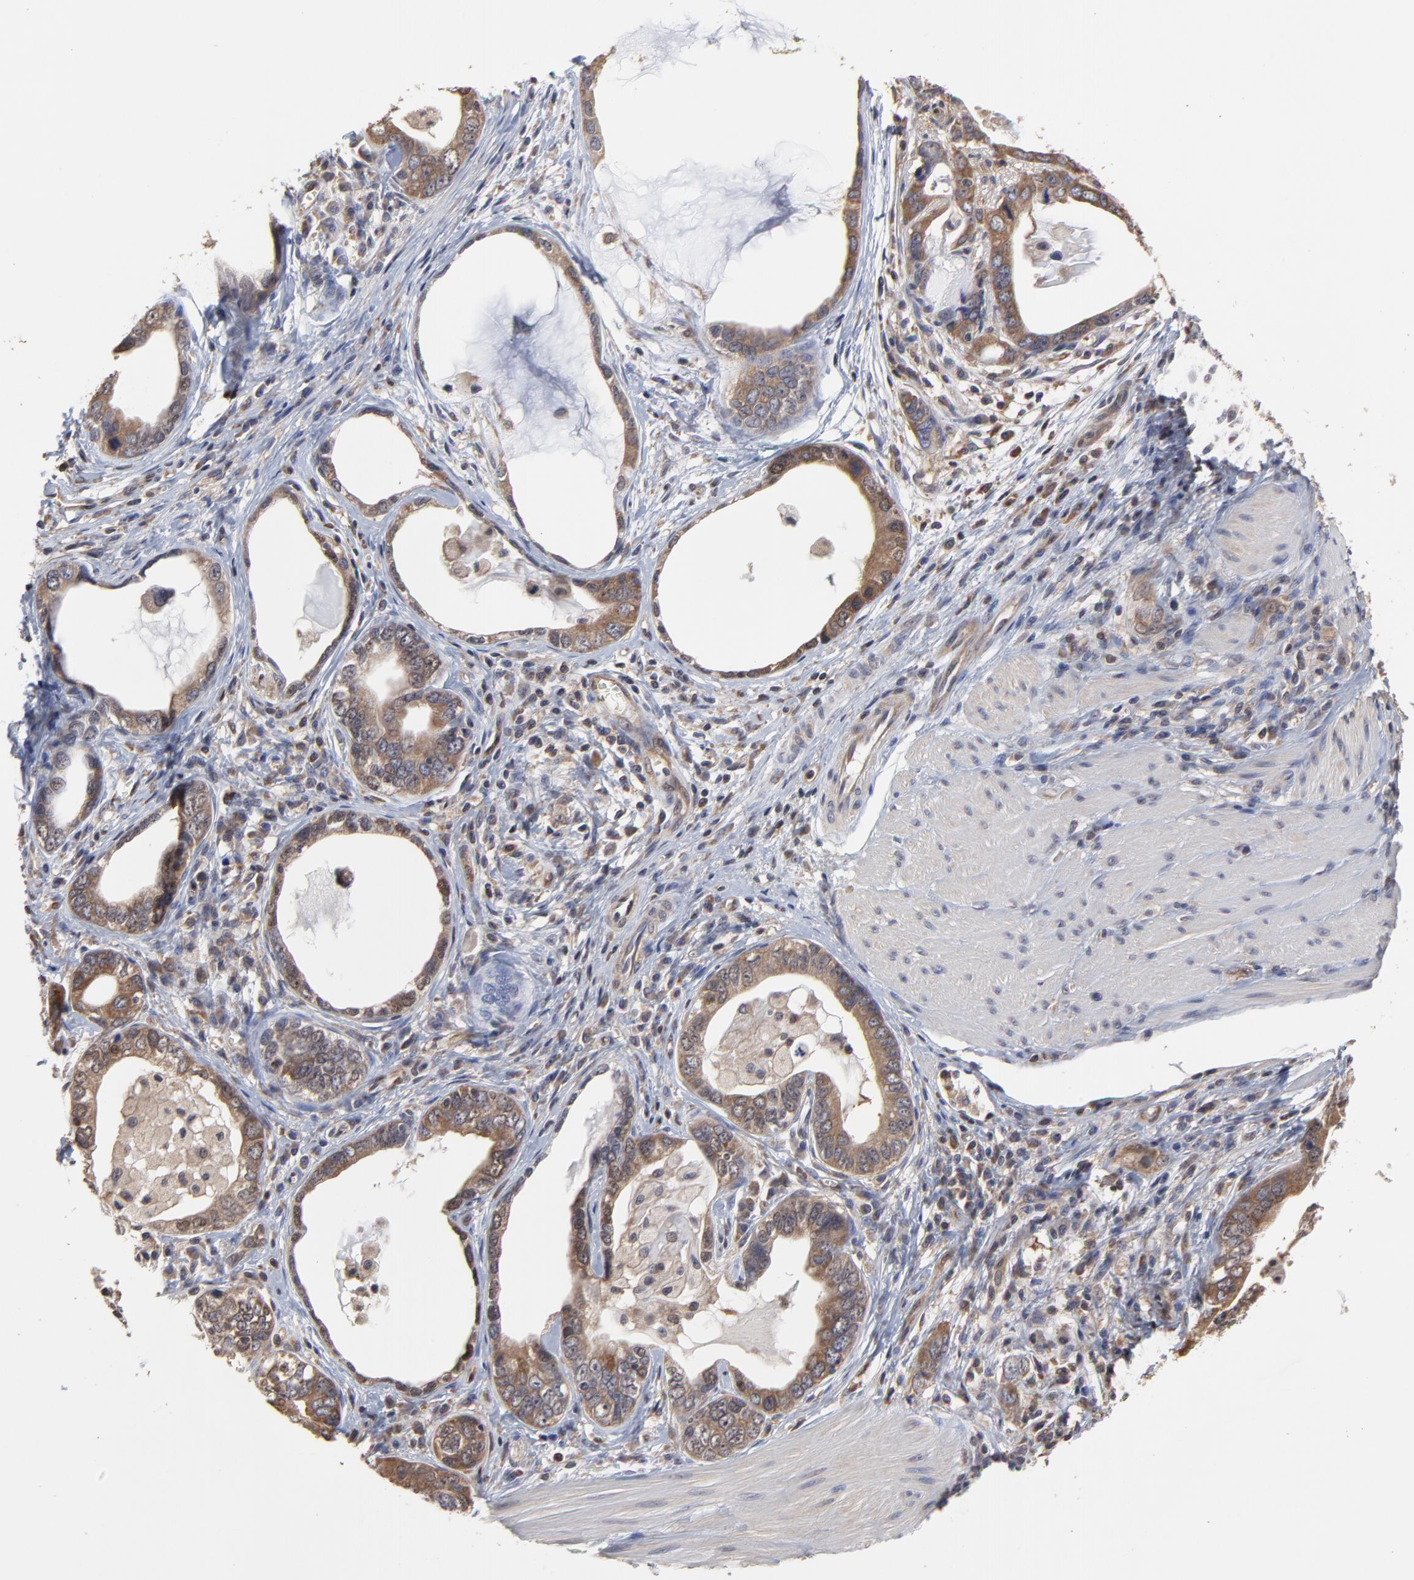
{"staining": {"intensity": "weak", "quantity": ">75%", "location": "cytoplasmic/membranous"}, "tissue": "stomach cancer", "cell_type": "Tumor cells", "image_type": "cancer", "snomed": [{"axis": "morphology", "description": "Adenocarcinoma, NOS"}, {"axis": "topography", "description": "Stomach, lower"}], "caption": "Immunohistochemical staining of human stomach cancer (adenocarcinoma) exhibits low levels of weak cytoplasmic/membranous protein positivity in approximately >75% of tumor cells. (Brightfield microscopy of DAB IHC at high magnification).", "gene": "CCT2", "patient": {"sex": "female", "age": 93}}